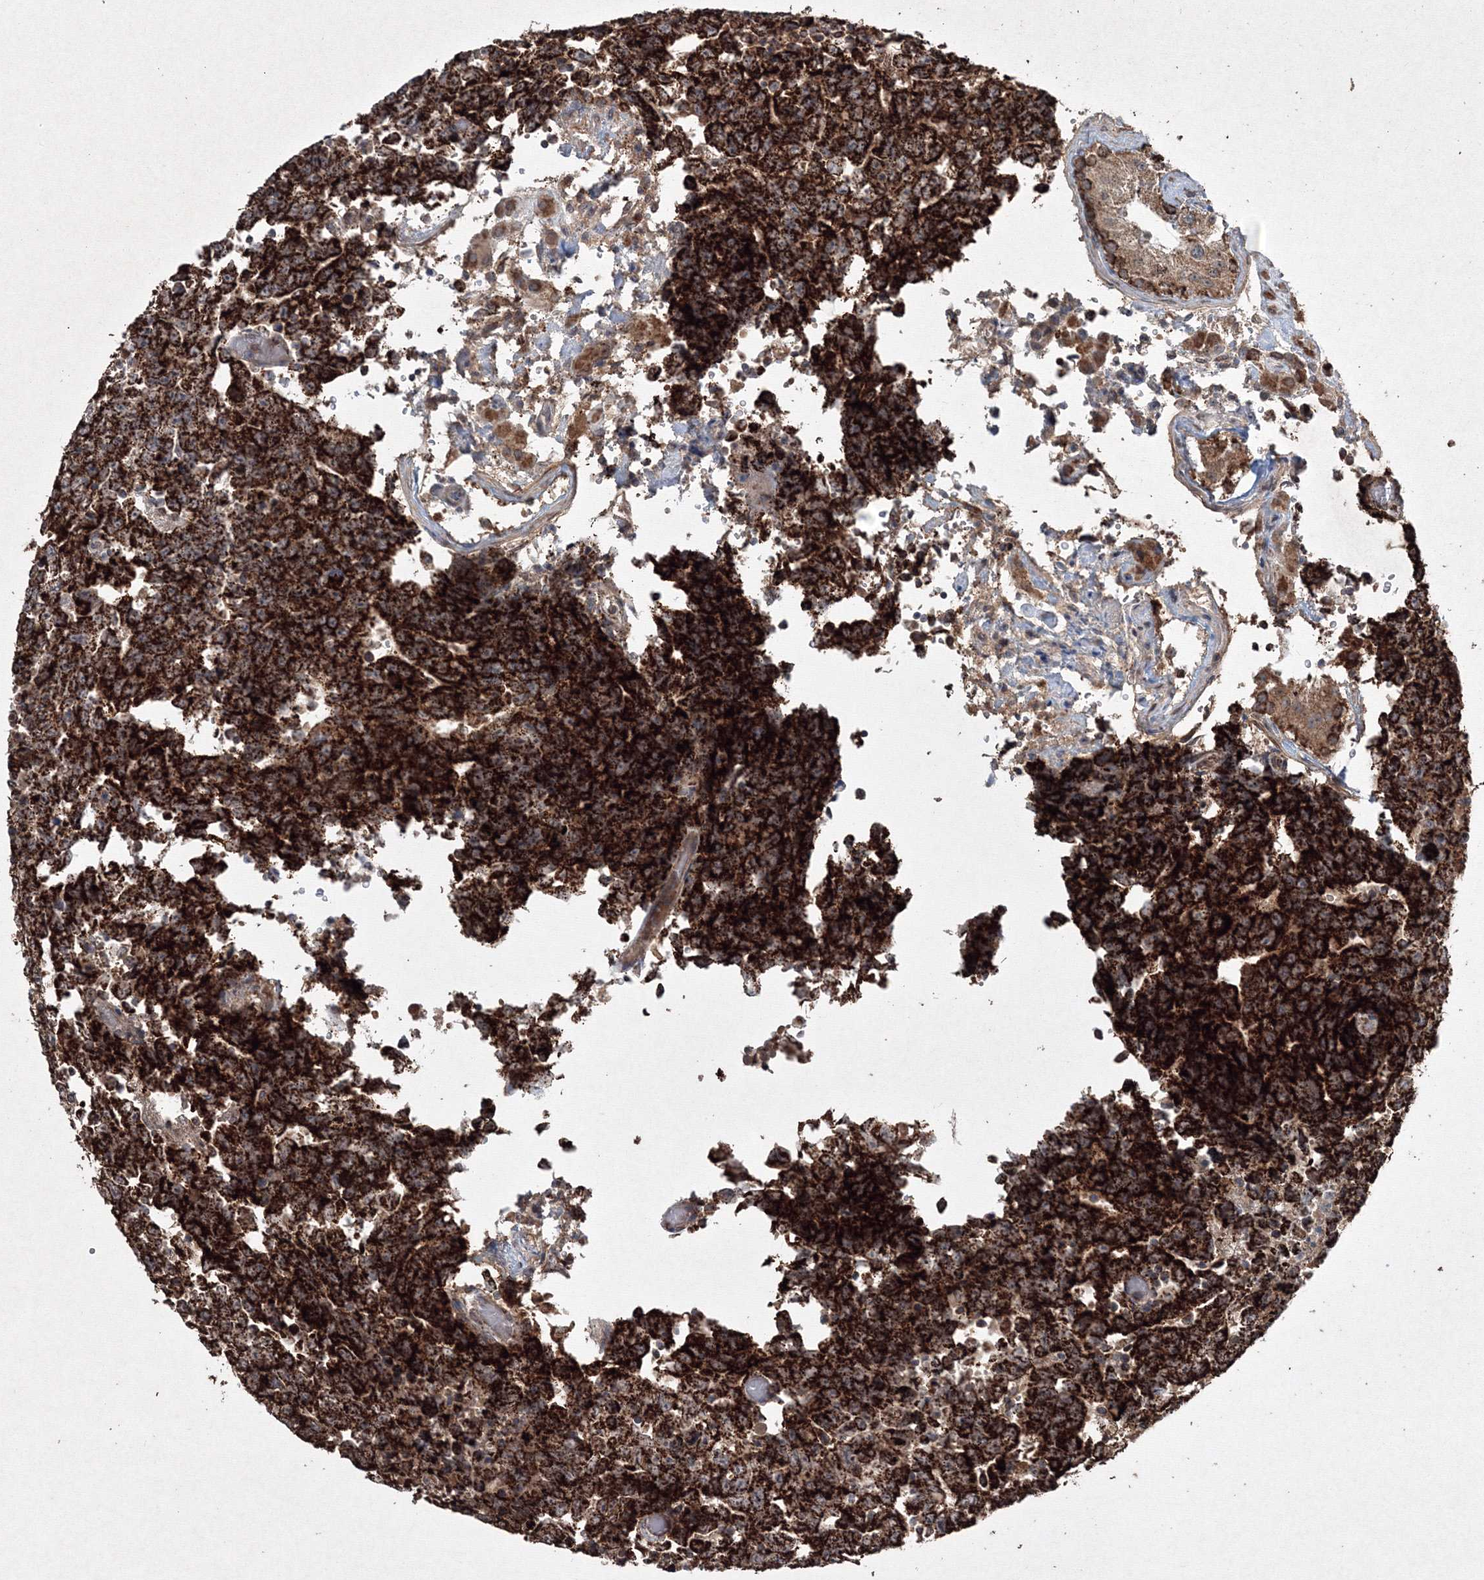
{"staining": {"intensity": "strong", "quantity": ">75%", "location": "cytoplasmic/membranous"}, "tissue": "testis cancer", "cell_type": "Tumor cells", "image_type": "cancer", "snomed": [{"axis": "morphology", "description": "Carcinoma, Embryonal, NOS"}, {"axis": "topography", "description": "Testis"}], "caption": "High-magnification brightfield microscopy of embryonal carcinoma (testis) stained with DAB (3,3'-diaminobenzidine) (brown) and counterstained with hematoxylin (blue). tumor cells exhibit strong cytoplasmic/membranous expression is present in about>75% of cells.", "gene": "GRSF1", "patient": {"sex": "male", "age": 26}}